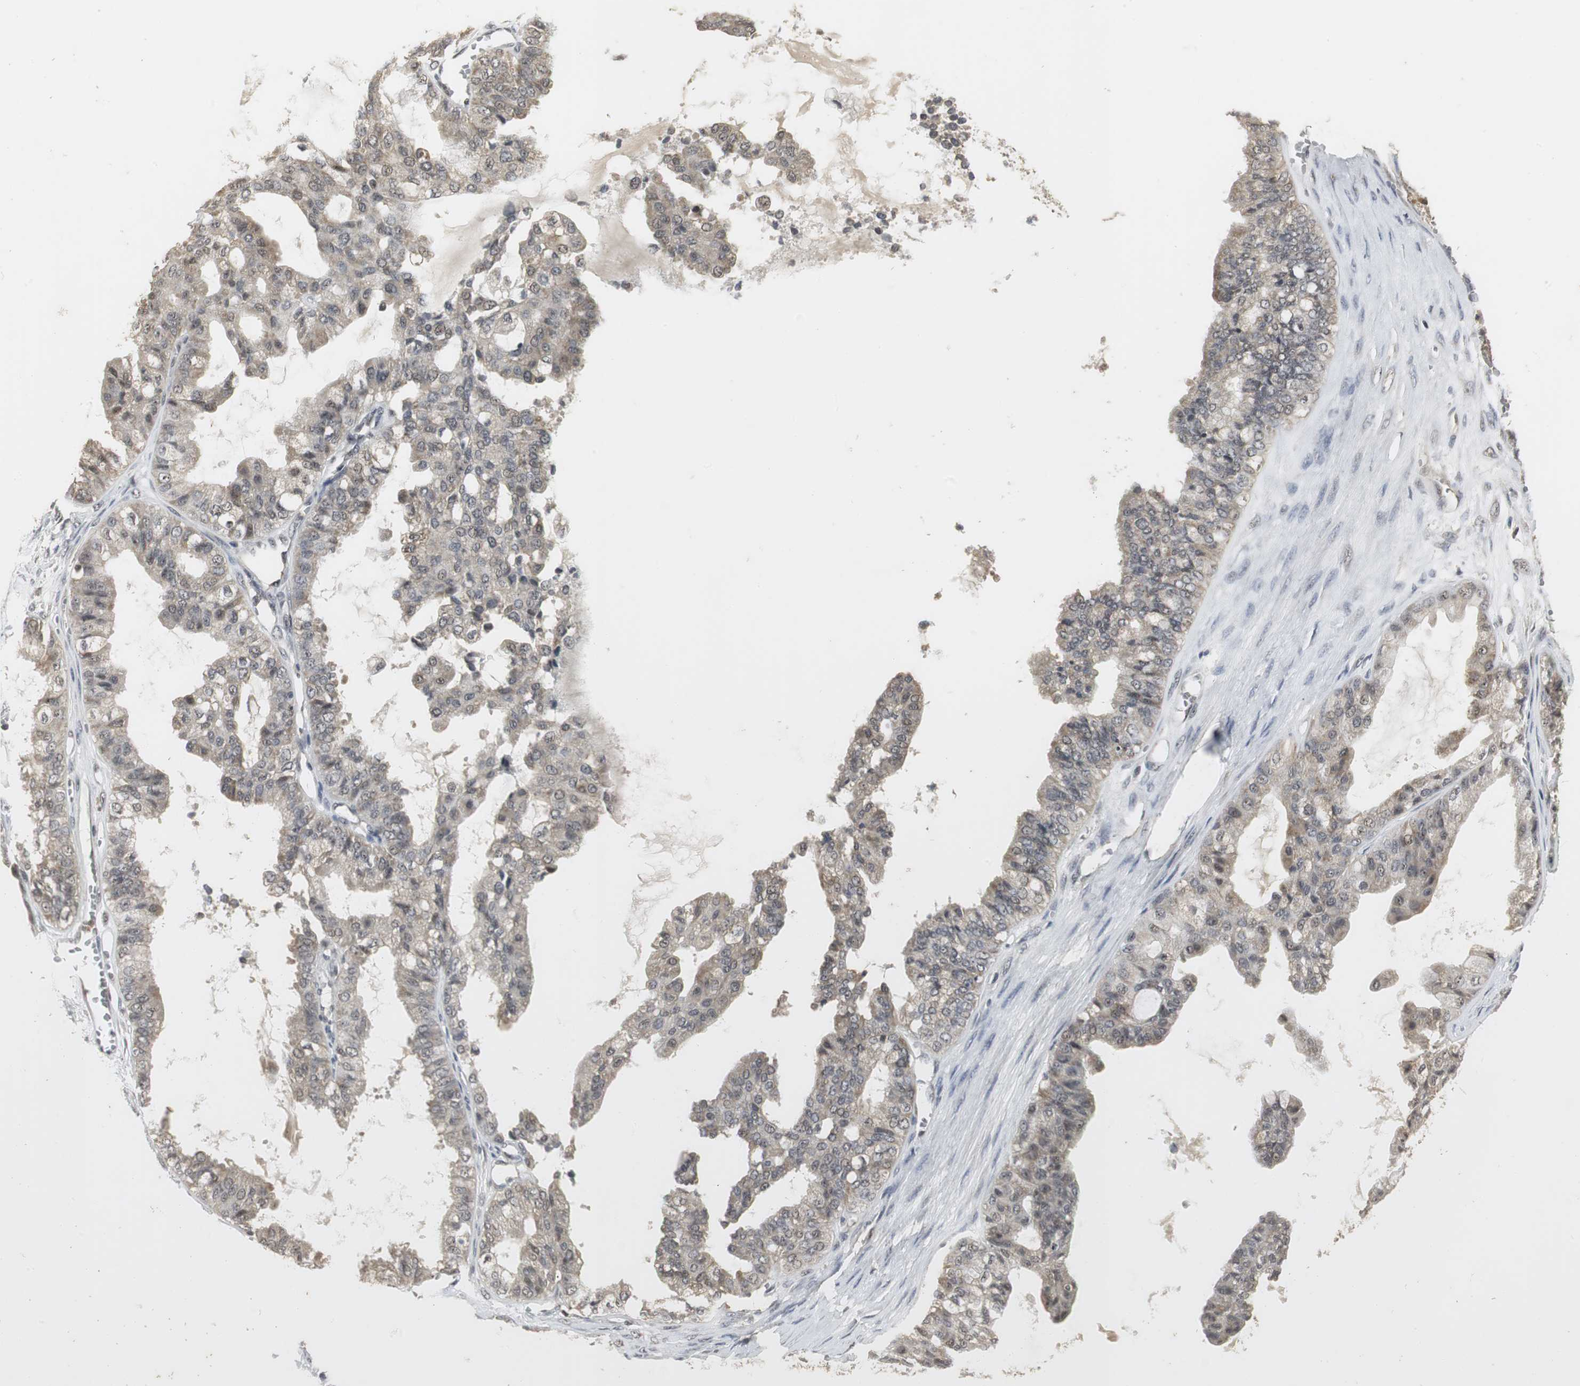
{"staining": {"intensity": "weak", "quantity": "<25%", "location": "nuclear"}, "tissue": "ovarian cancer", "cell_type": "Tumor cells", "image_type": "cancer", "snomed": [{"axis": "morphology", "description": "Carcinoma, NOS"}, {"axis": "morphology", "description": "Carcinoma, endometroid"}, {"axis": "topography", "description": "Ovary"}], "caption": "Immunohistochemistry (IHC) photomicrograph of endometroid carcinoma (ovarian) stained for a protein (brown), which reveals no expression in tumor cells.", "gene": "ELOA", "patient": {"sex": "female", "age": 50}}